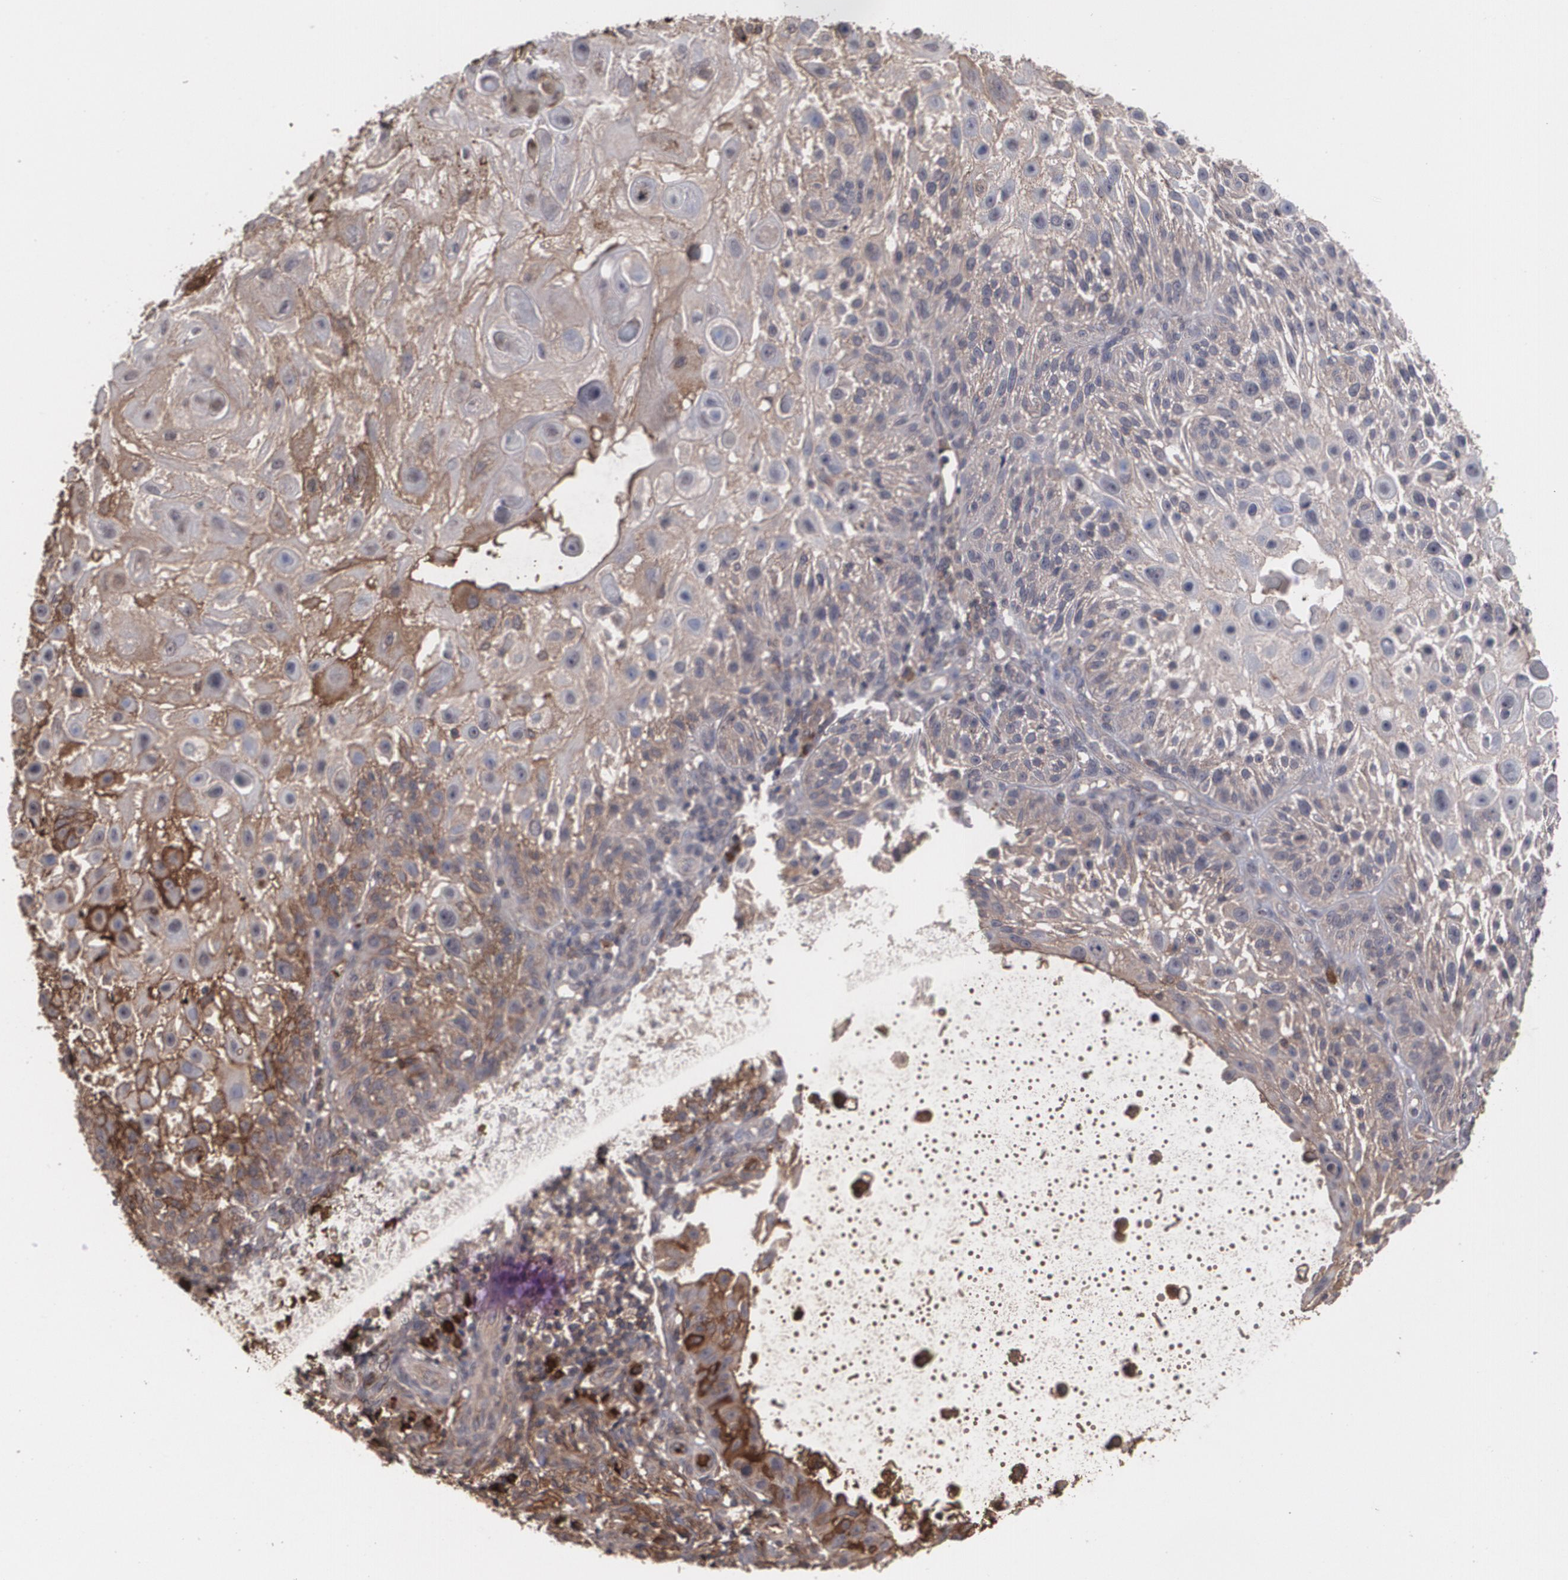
{"staining": {"intensity": "strong", "quantity": ">75%", "location": "cytoplasmic/membranous"}, "tissue": "skin cancer", "cell_type": "Tumor cells", "image_type": "cancer", "snomed": [{"axis": "morphology", "description": "Squamous cell carcinoma, NOS"}, {"axis": "topography", "description": "Skin"}], "caption": "Skin cancer (squamous cell carcinoma) stained with a protein marker demonstrates strong staining in tumor cells.", "gene": "ARF6", "patient": {"sex": "female", "age": 89}}